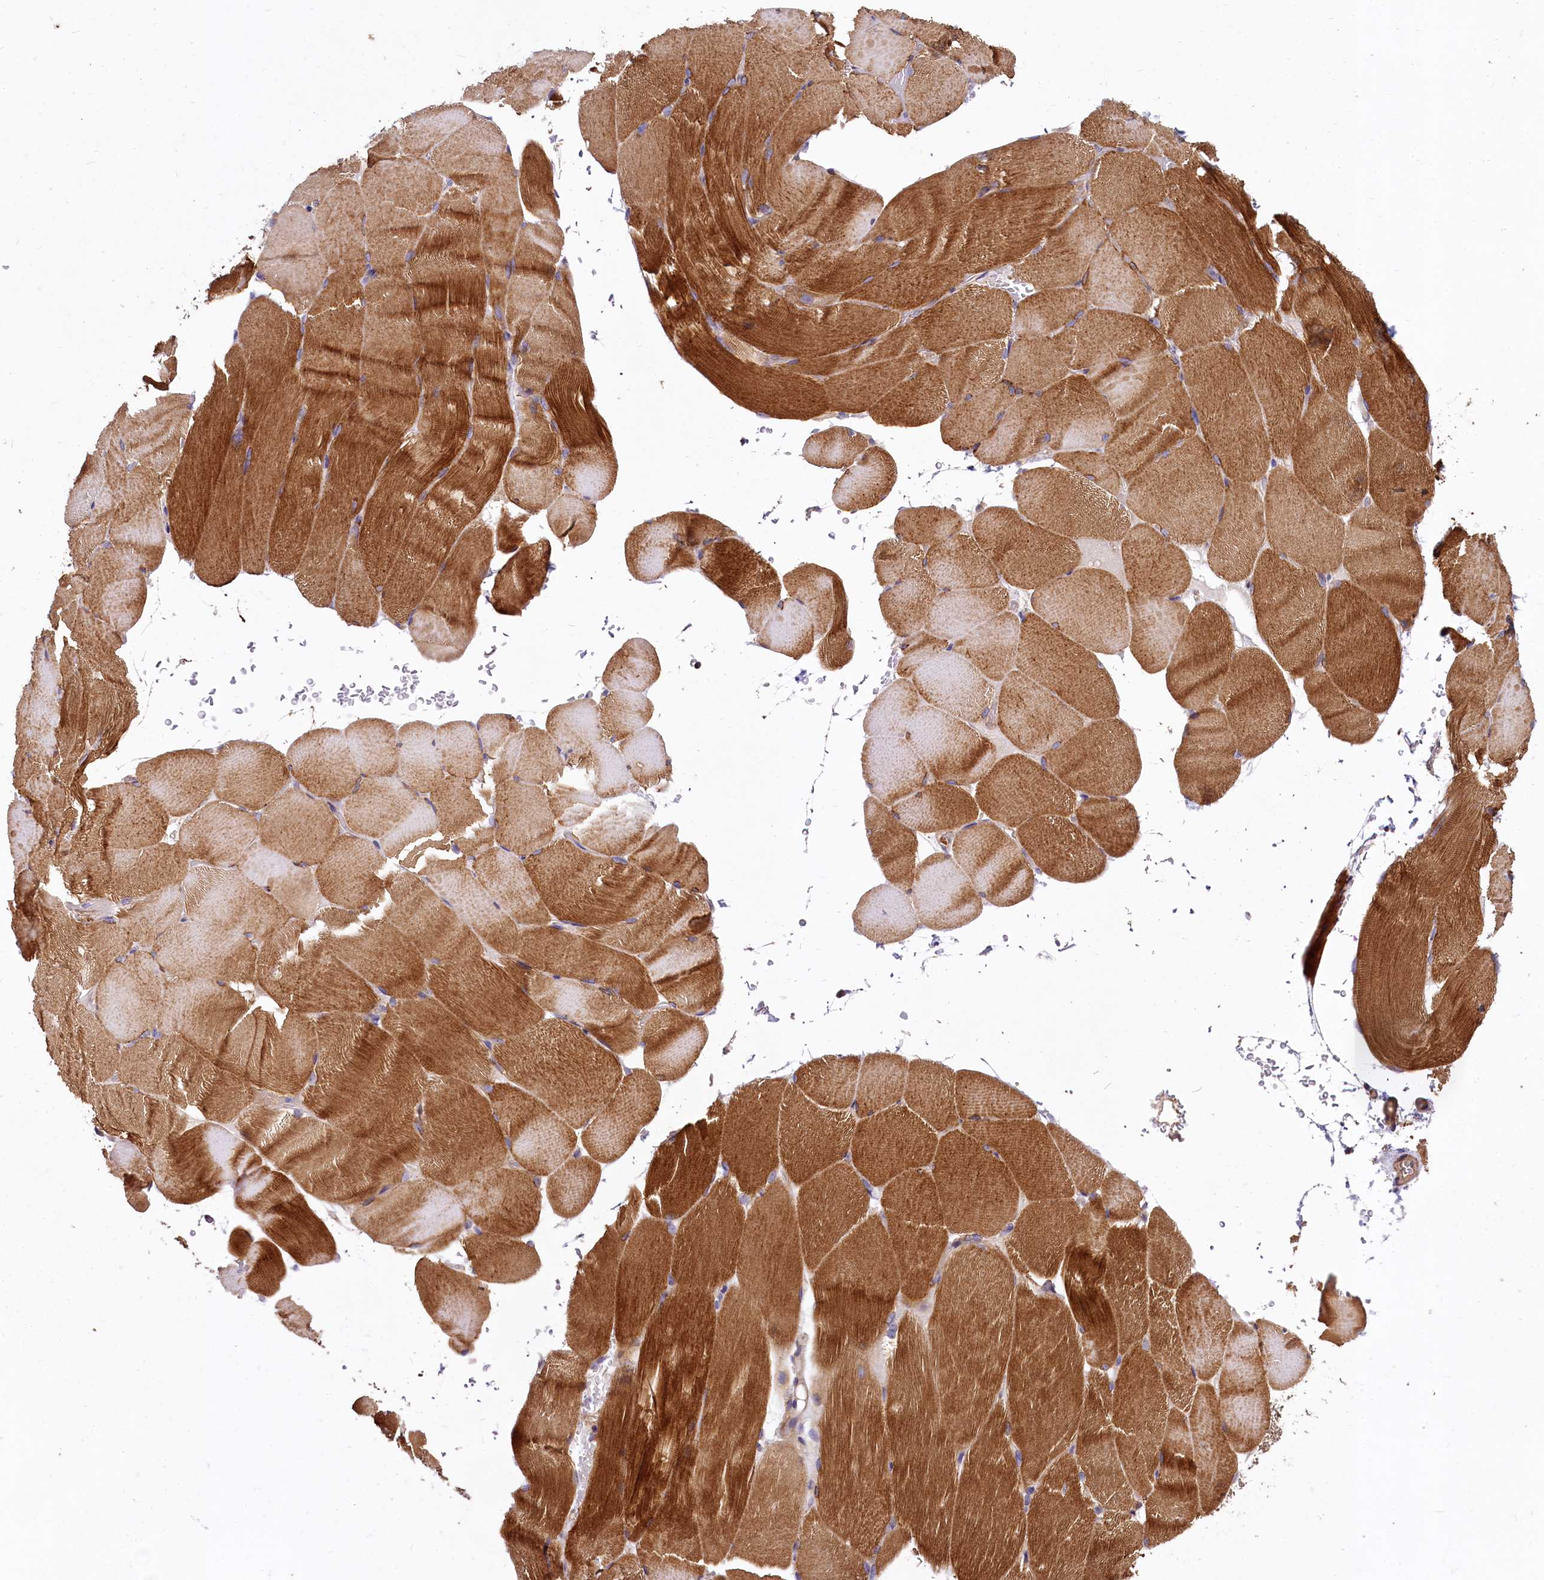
{"staining": {"intensity": "strong", "quantity": "25%-75%", "location": "cytoplasmic/membranous"}, "tissue": "skeletal muscle", "cell_type": "Myocytes", "image_type": "normal", "snomed": [{"axis": "morphology", "description": "Normal tissue, NOS"}, {"axis": "topography", "description": "Skeletal muscle"}, {"axis": "topography", "description": "Parathyroid gland"}], "caption": "The immunohistochemical stain labels strong cytoplasmic/membranous expression in myocytes of normal skeletal muscle. The protein is shown in brown color, while the nuclei are stained blue.", "gene": "SPRYD3", "patient": {"sex": "female", "age": 37}}